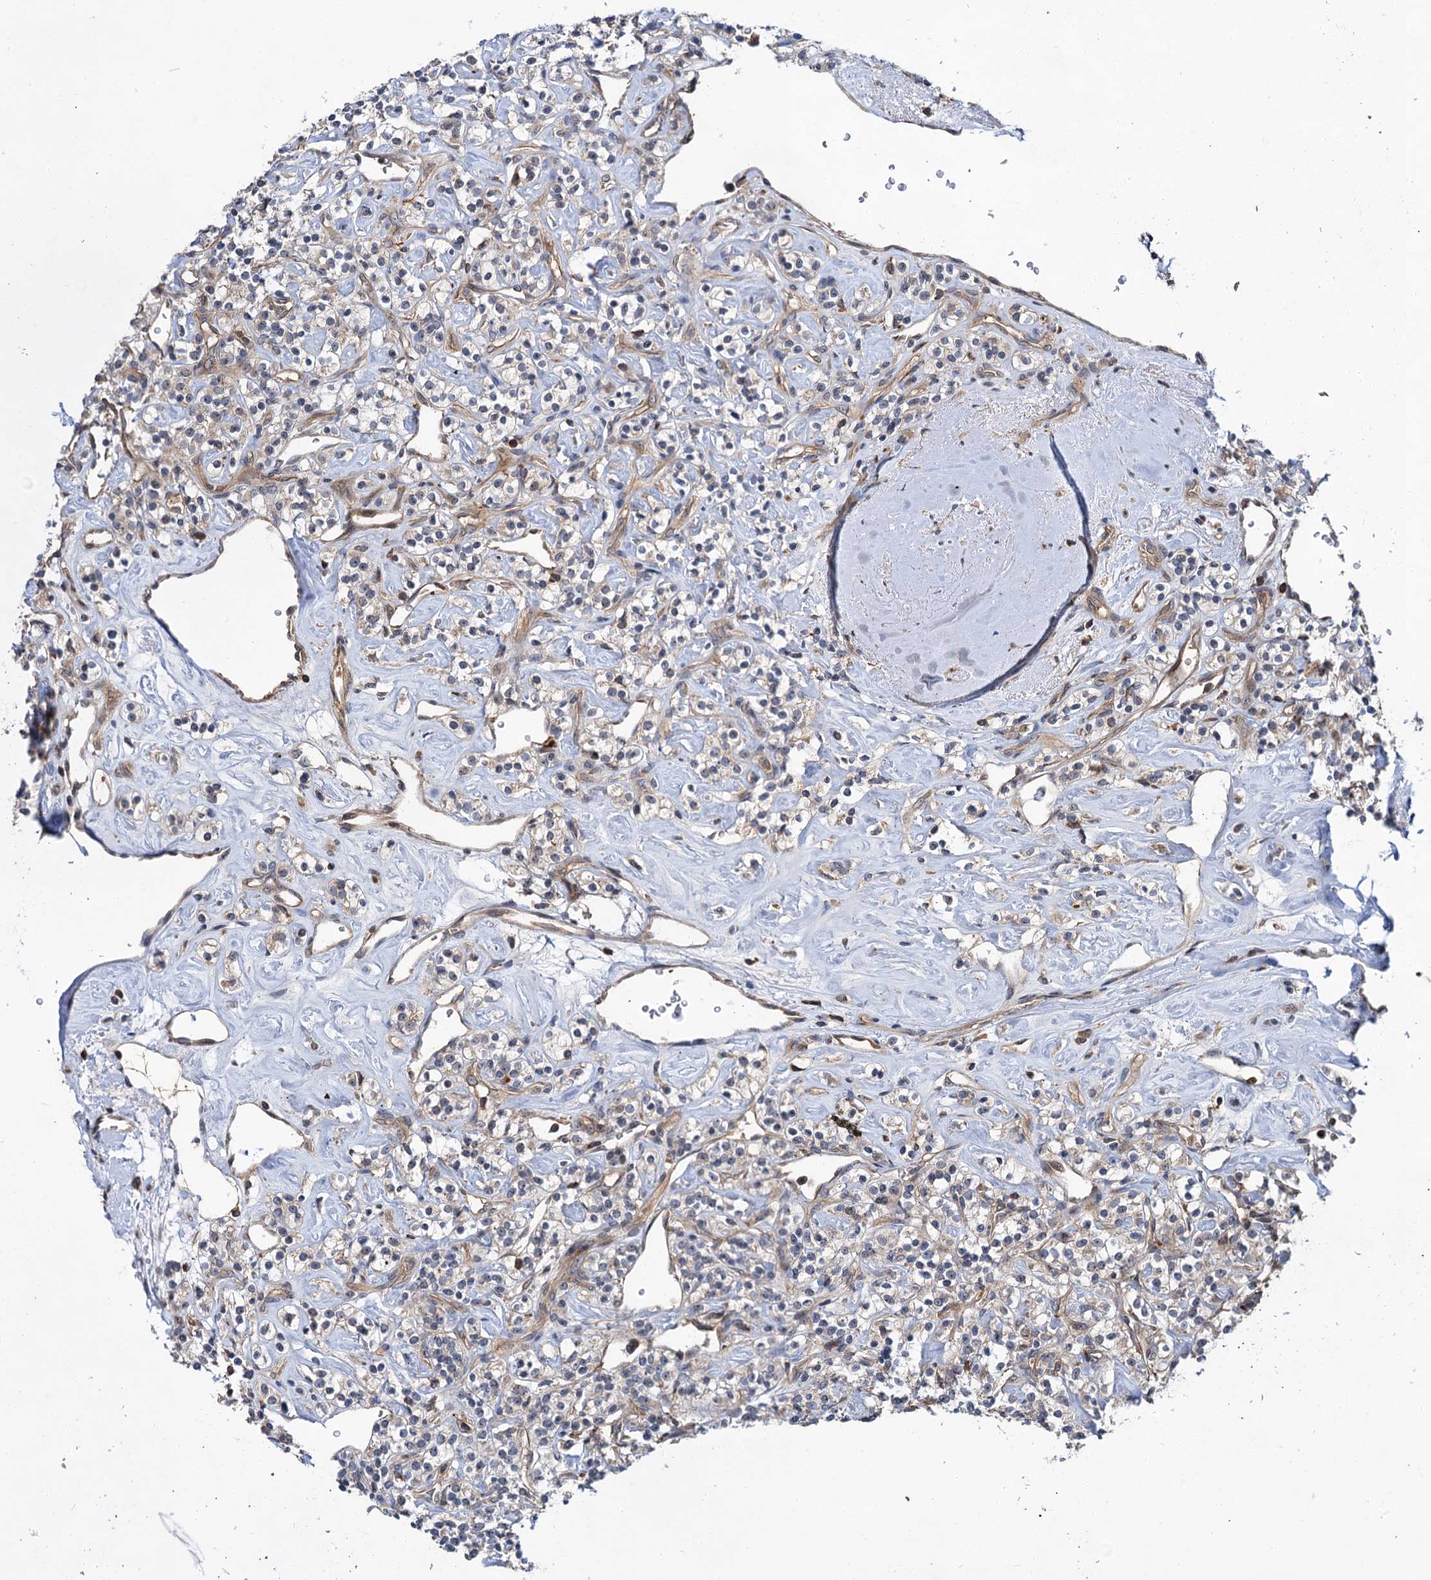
{"staining": {"intensity": "negative", "quantity": "none", "location": "none"}, "tissue": "renal cancer", "cell_type": "Tumor cells", "image_type": "cancer", "snomed": [{"axis": "morphology", "description": "Adenocarcinoma, NOS"}, {"axis": "topography", "description": "Kidney"}], "caption": "Immunohistochemistry (IHC) of human renal cancer demonstrates no staining in tumor cells.", "gene": "ABLIM1", "patient": {"sex": "male", "age": 77}}